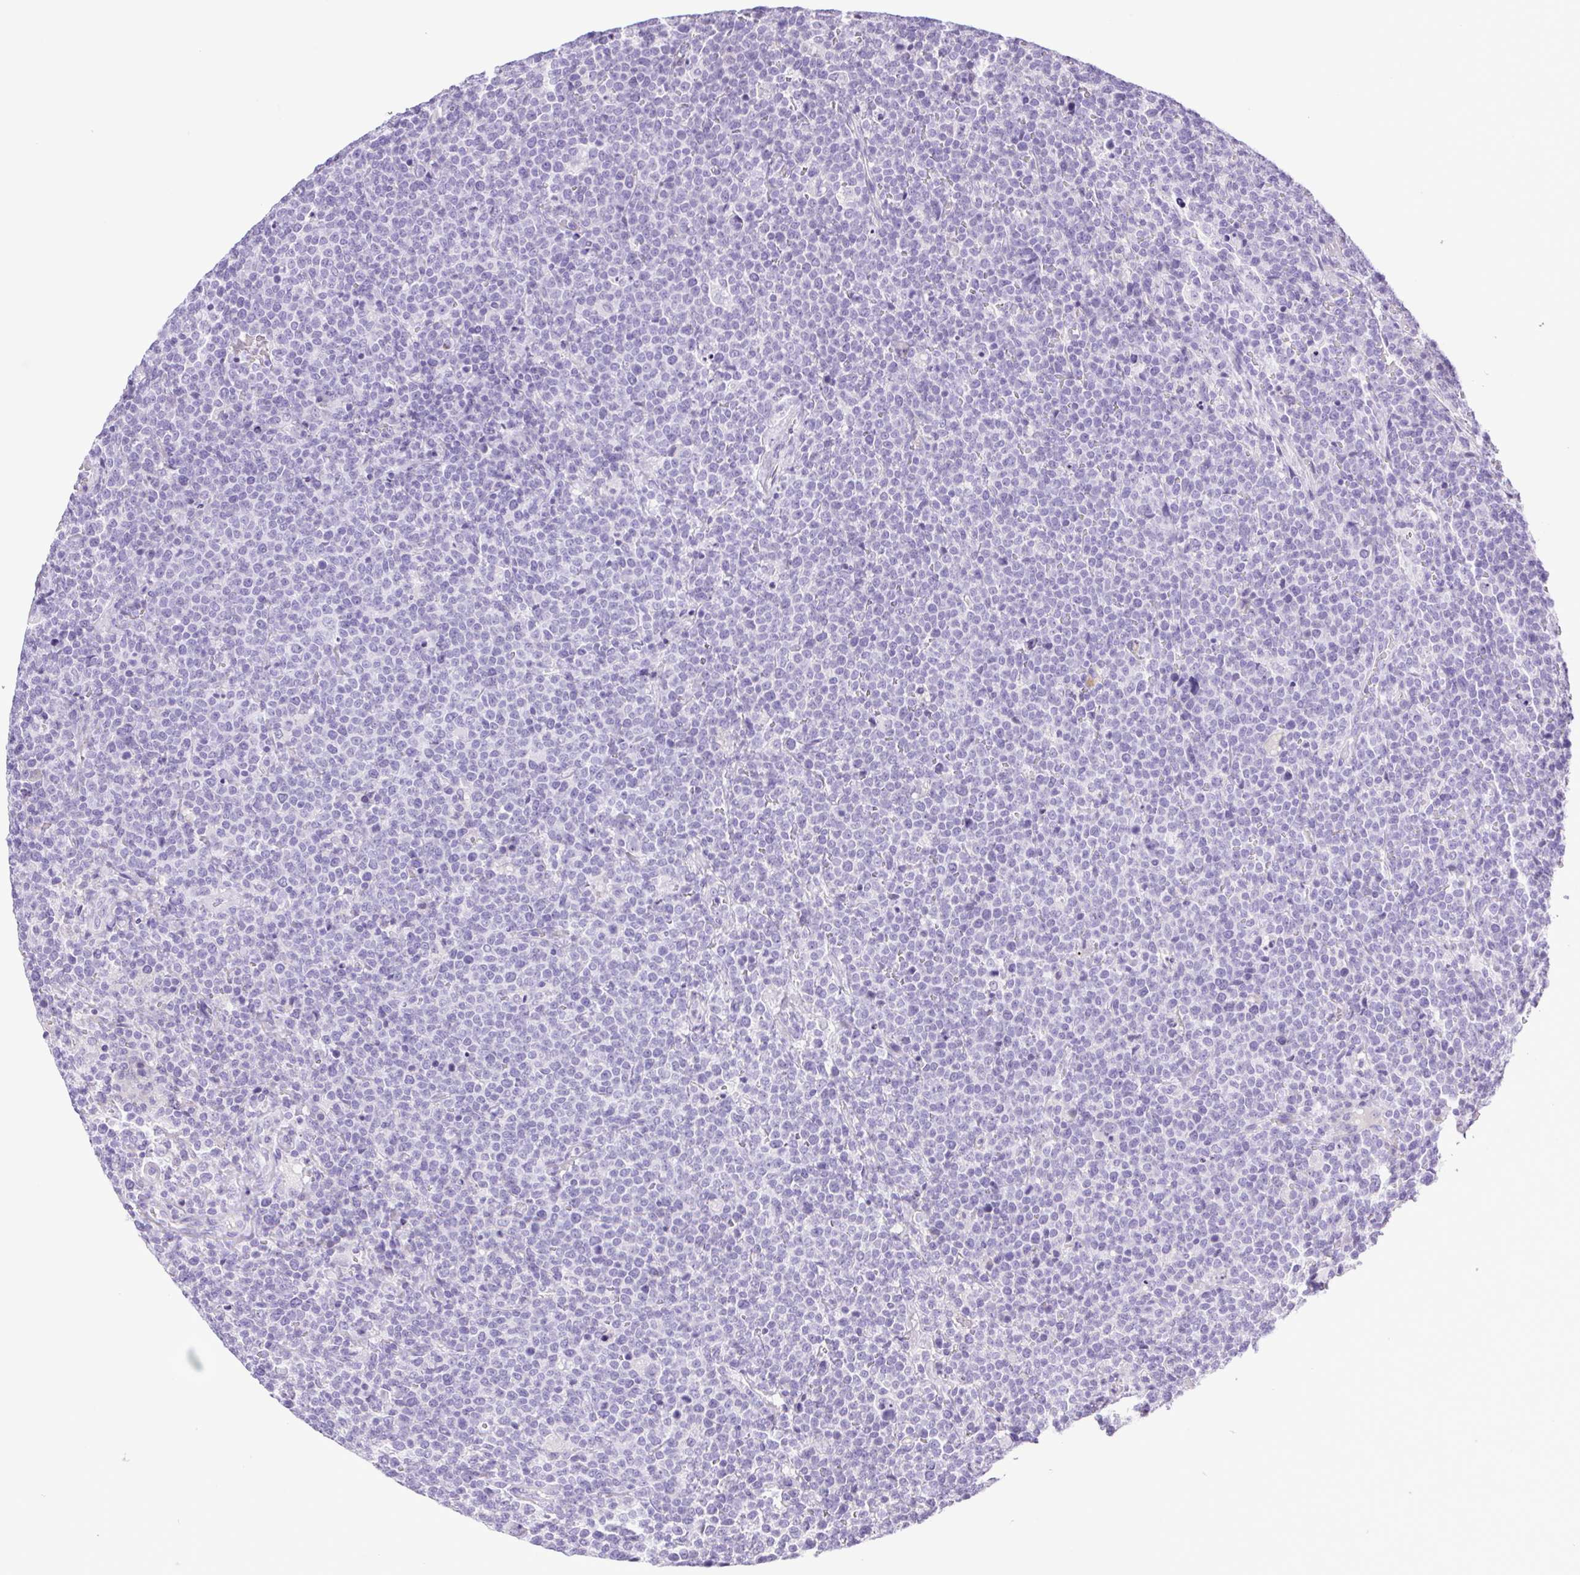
{"staining": {"intensity": "negative", "quantity": "none", "location": "none"}, "tissue": "lymphoma", "cell_type": "Tumor cells", "image_type": "cancer", "snomed": [{"axis": "morphology", "description": "Malignant lymphoma, non-Hodgkin's type, High grade"}, {"axis": "topography", "description": "Lymph node"}], "caption": "High-grade malignant lymphoma, non-Hodgkin's type stained for a protein using IHC shows no positivity tumor cells.", "gene": "CDSN", "patient": {"sex": "male", "age": 61}}